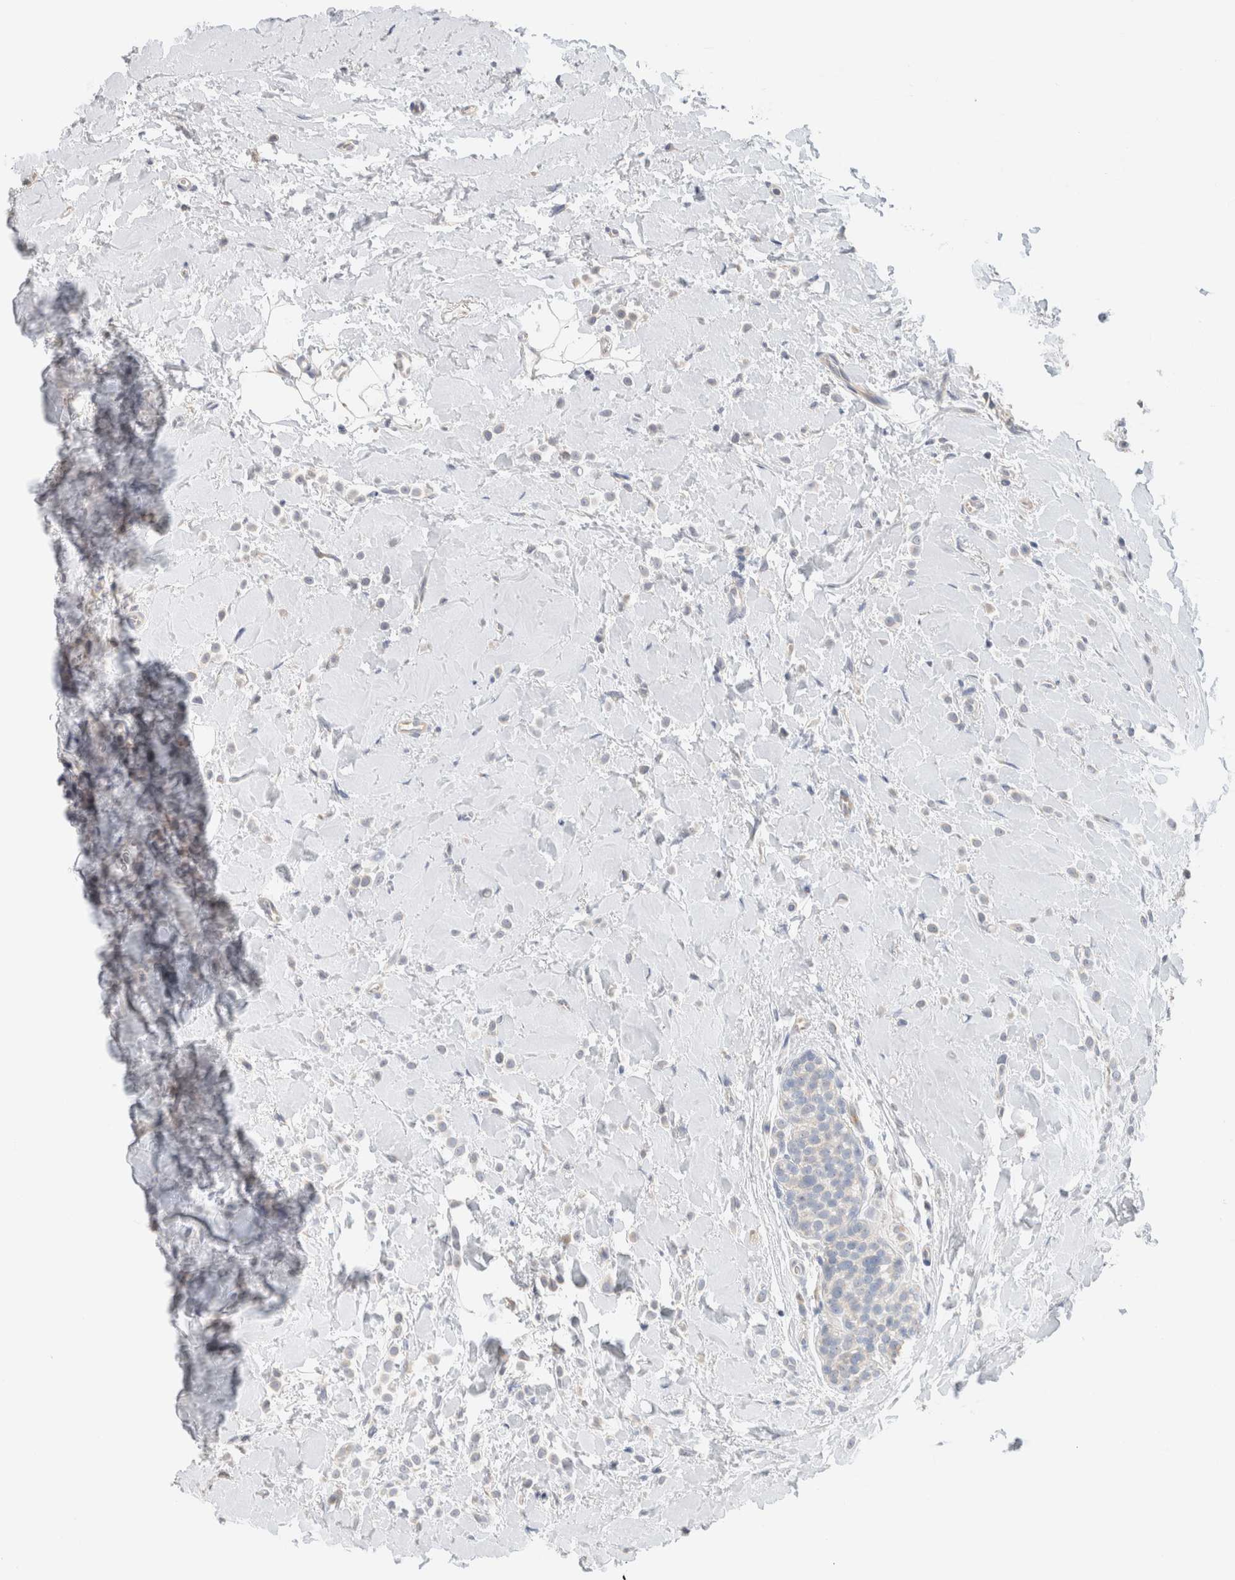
{"staining": {"intensity": "negative", "quantity": "none", "location": "none"}, "tissue": "breast cancer", "cell_type": "Tumor cells", "image_type": "cancer", "snomed": [{"axis": "morphology", "description": "Normal tissue, NOS"}, {"axis": "morphology", "description": "Lobular carcinoma"}, {"axis": "topography", "description": "Breast"}], "caption": "This micrograph is of breast cancer (lobular carcinoma) stained with immunohistochemistry (IHC) to label a protein in brown with the nuclei are counter-stained blue. There is no staining in tumor cells.", "gene": "CA13", "patient": {"sex": "female", "age": 50}}